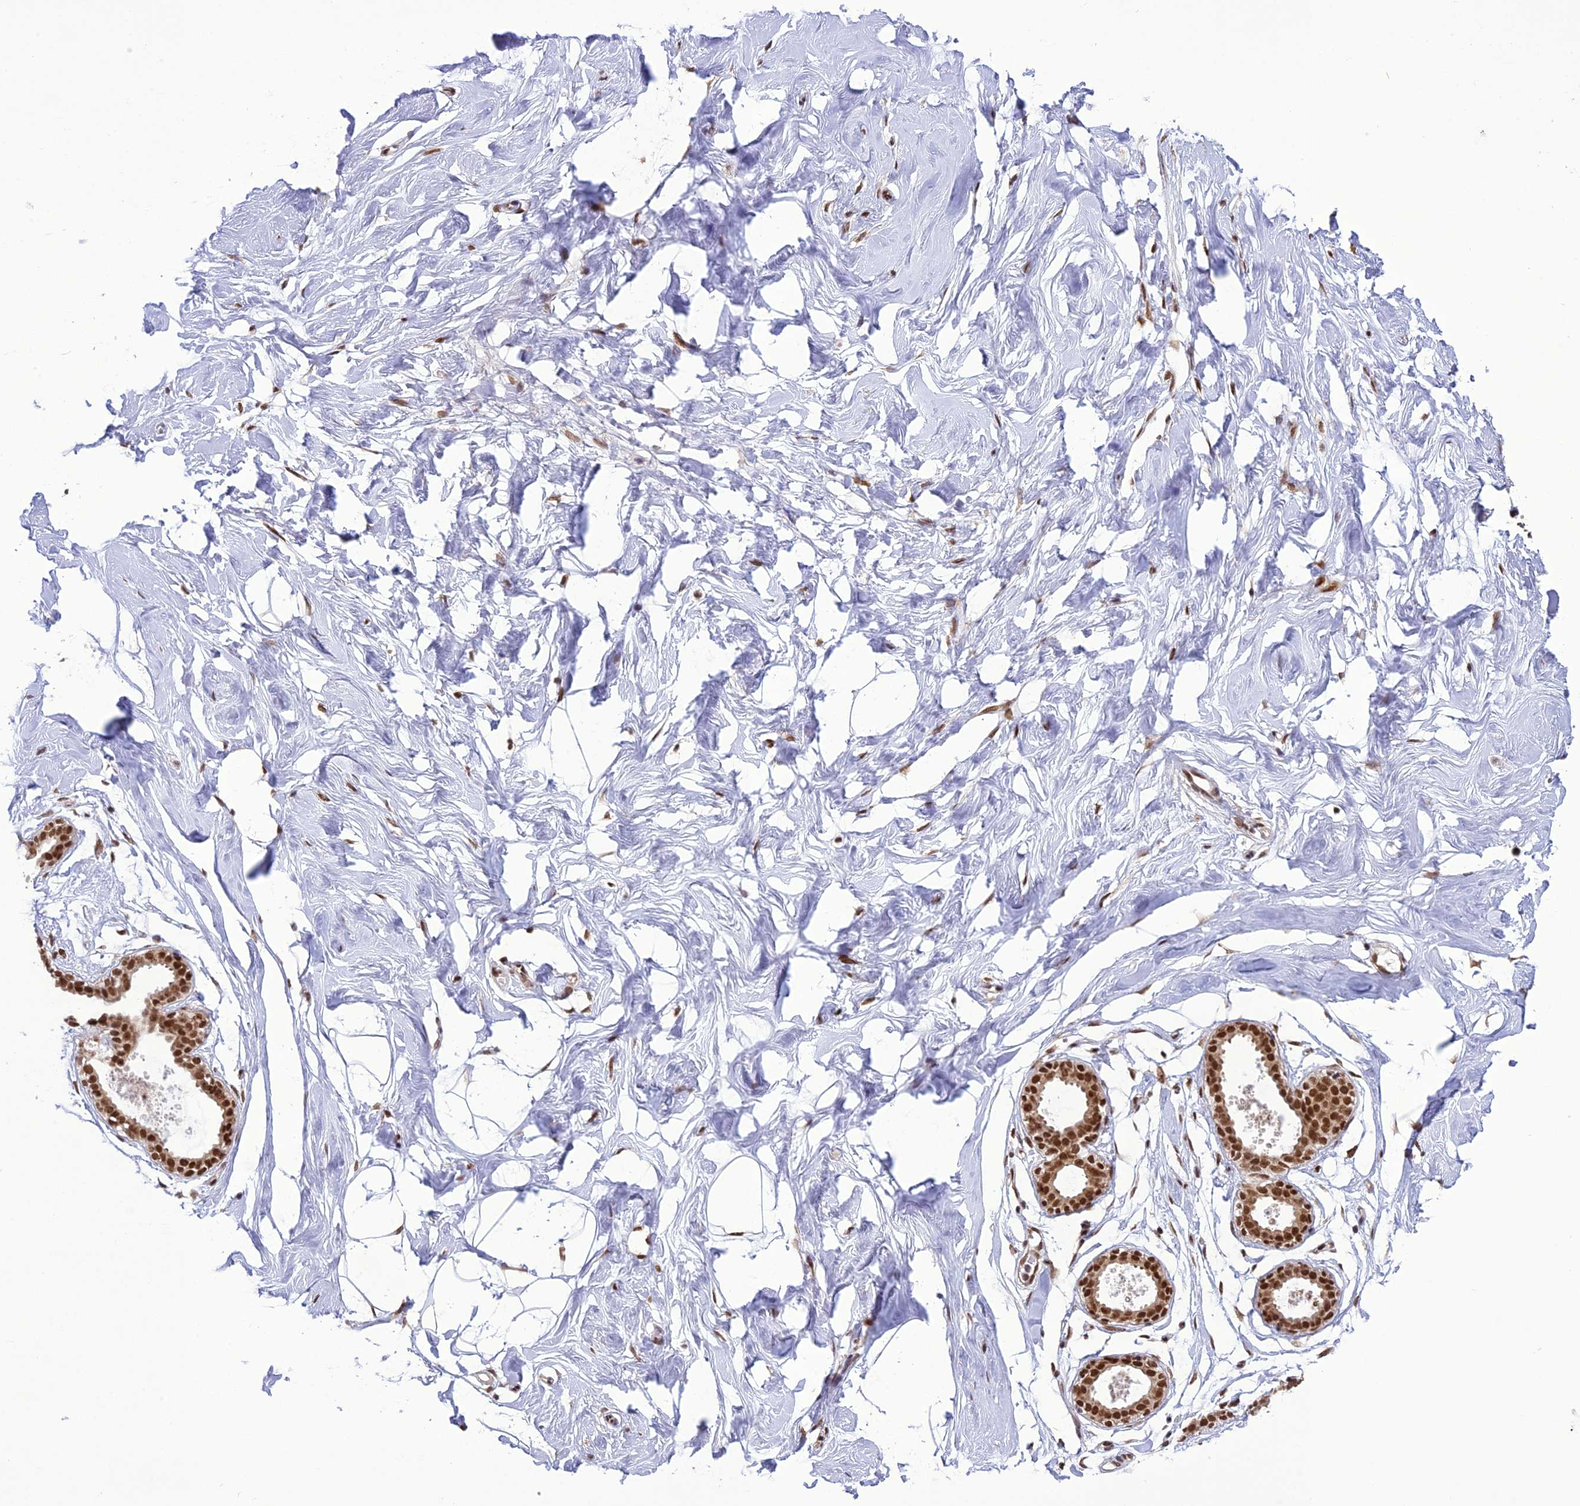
{"staining": {"intensity": "strong", "quantity": ">75%", "location": "nuclear"}, "tissue": "breast", "cell_type": "Adipocytes", "image_type": "normal", "snomed": [{"axis": "morphology", "description": "Normal tissue, NOS"}, {"axis": "morphology", "description": "Adenoma, NOS"}, {"axis": "topography", "description": "Breast"}], "caption": "Adipocytes reveal high levels of strong nuclear expression in about >75% of cells in benign human breast.", "gene": "DDX1", "patient": {"sex": "female", "age": 23}}